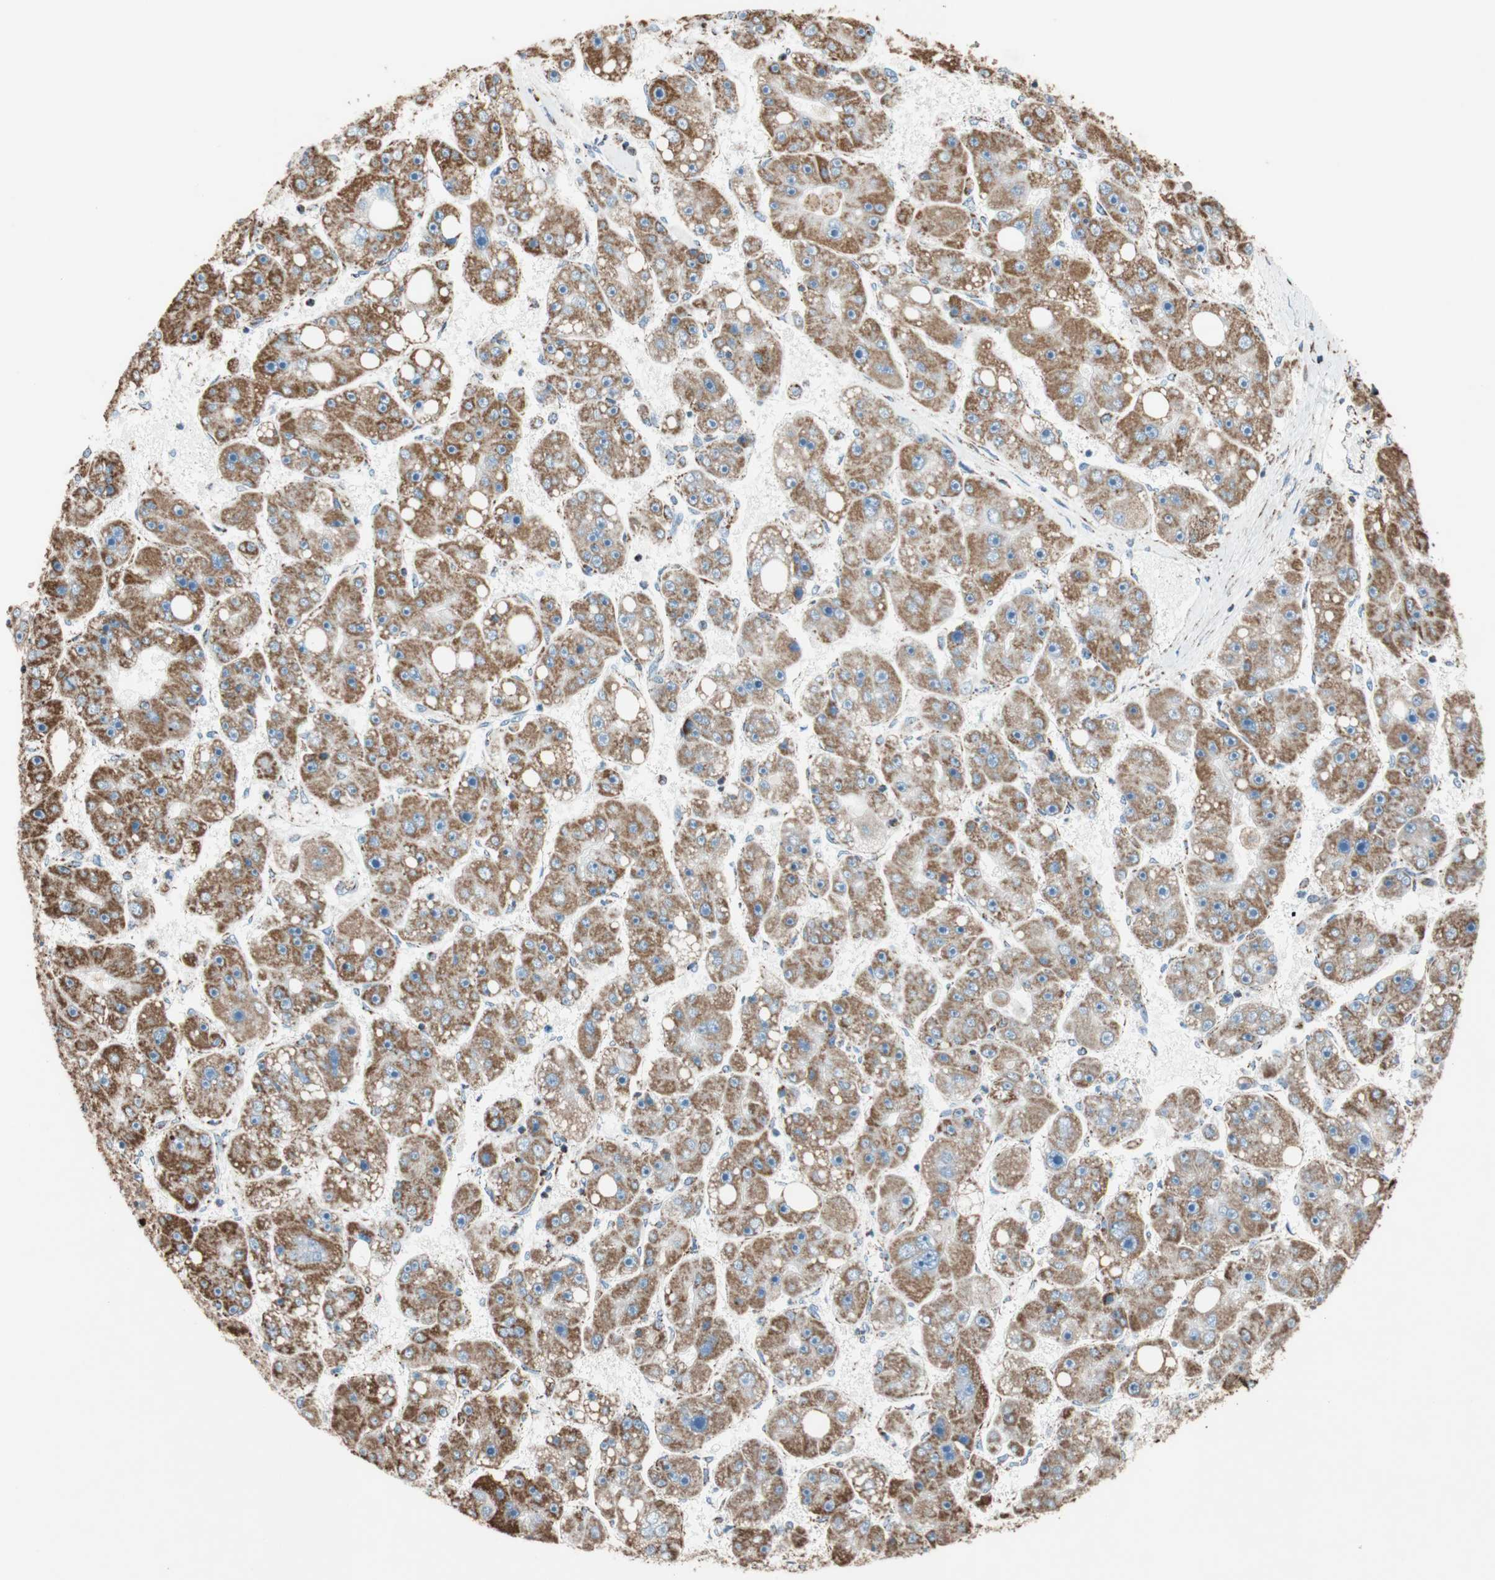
{"staining": {"intensity": "strong", "quantity": ">75%", "location": "cytoplasmic/membranous"}, "tissue": "liver cancer", "cell_type": "Tumor cells", "image_type": "cancer", "snomed": [{"axis": "morphology", "description": "Carcinoma, Hepatocellular, NOS"}, {"axis": "topography", "description": "Liver"}], "caption": "Immunohistochemical staining of hepatocellular carcinoma (liver) exhibits high levels of strong cytoplasmic/membranous positivity in approximately >75% of tumor cells.", "gene": "PCSK4", "patient": {"sex": "female", "age": 61}}